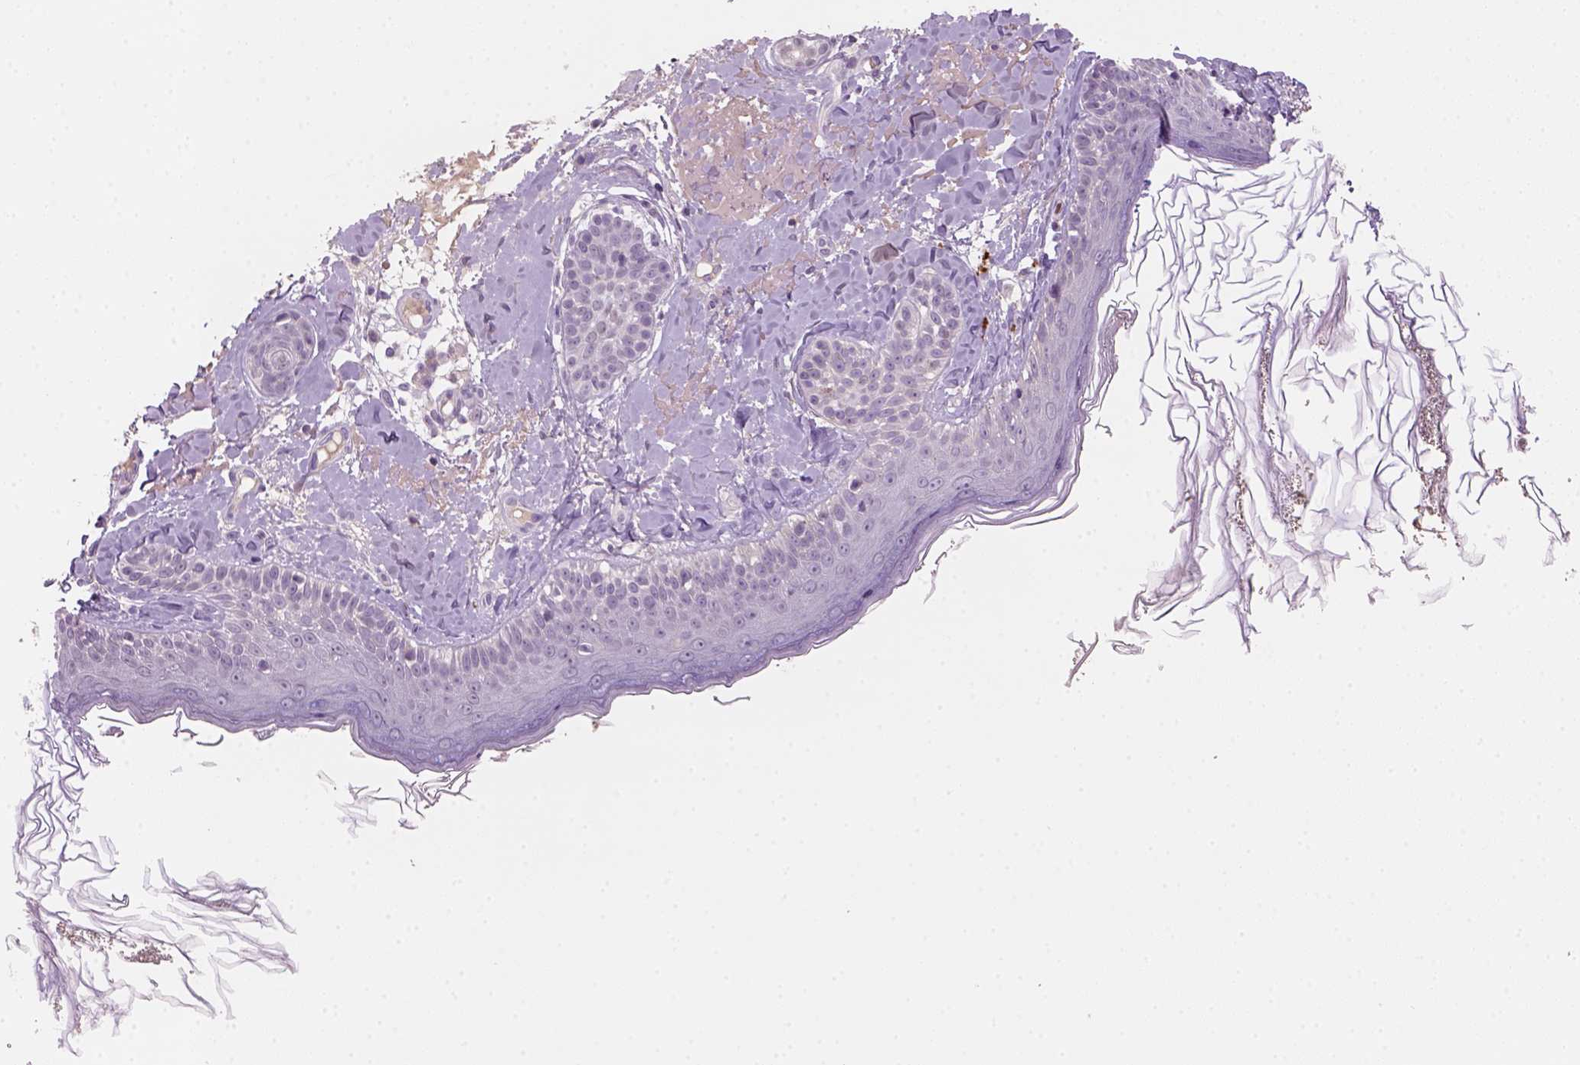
{"staining": {"intensity": "negative", "quantity": "none", "location": "none"}, "tissue": "skin", "cell_type": "Fibroblasts", "image_type": "normal", "snomed": [{"axis": "morphology", "description": "Normal tissue, NOS"}, {"axis": "topography", "description": "Skin"}], "caption": "The immunohistochemistry photomicrograph has no significant staining in fibroblasts of skin.", "gene": "ZMAT4", "patient": {"sex": "male", "age": 73}}